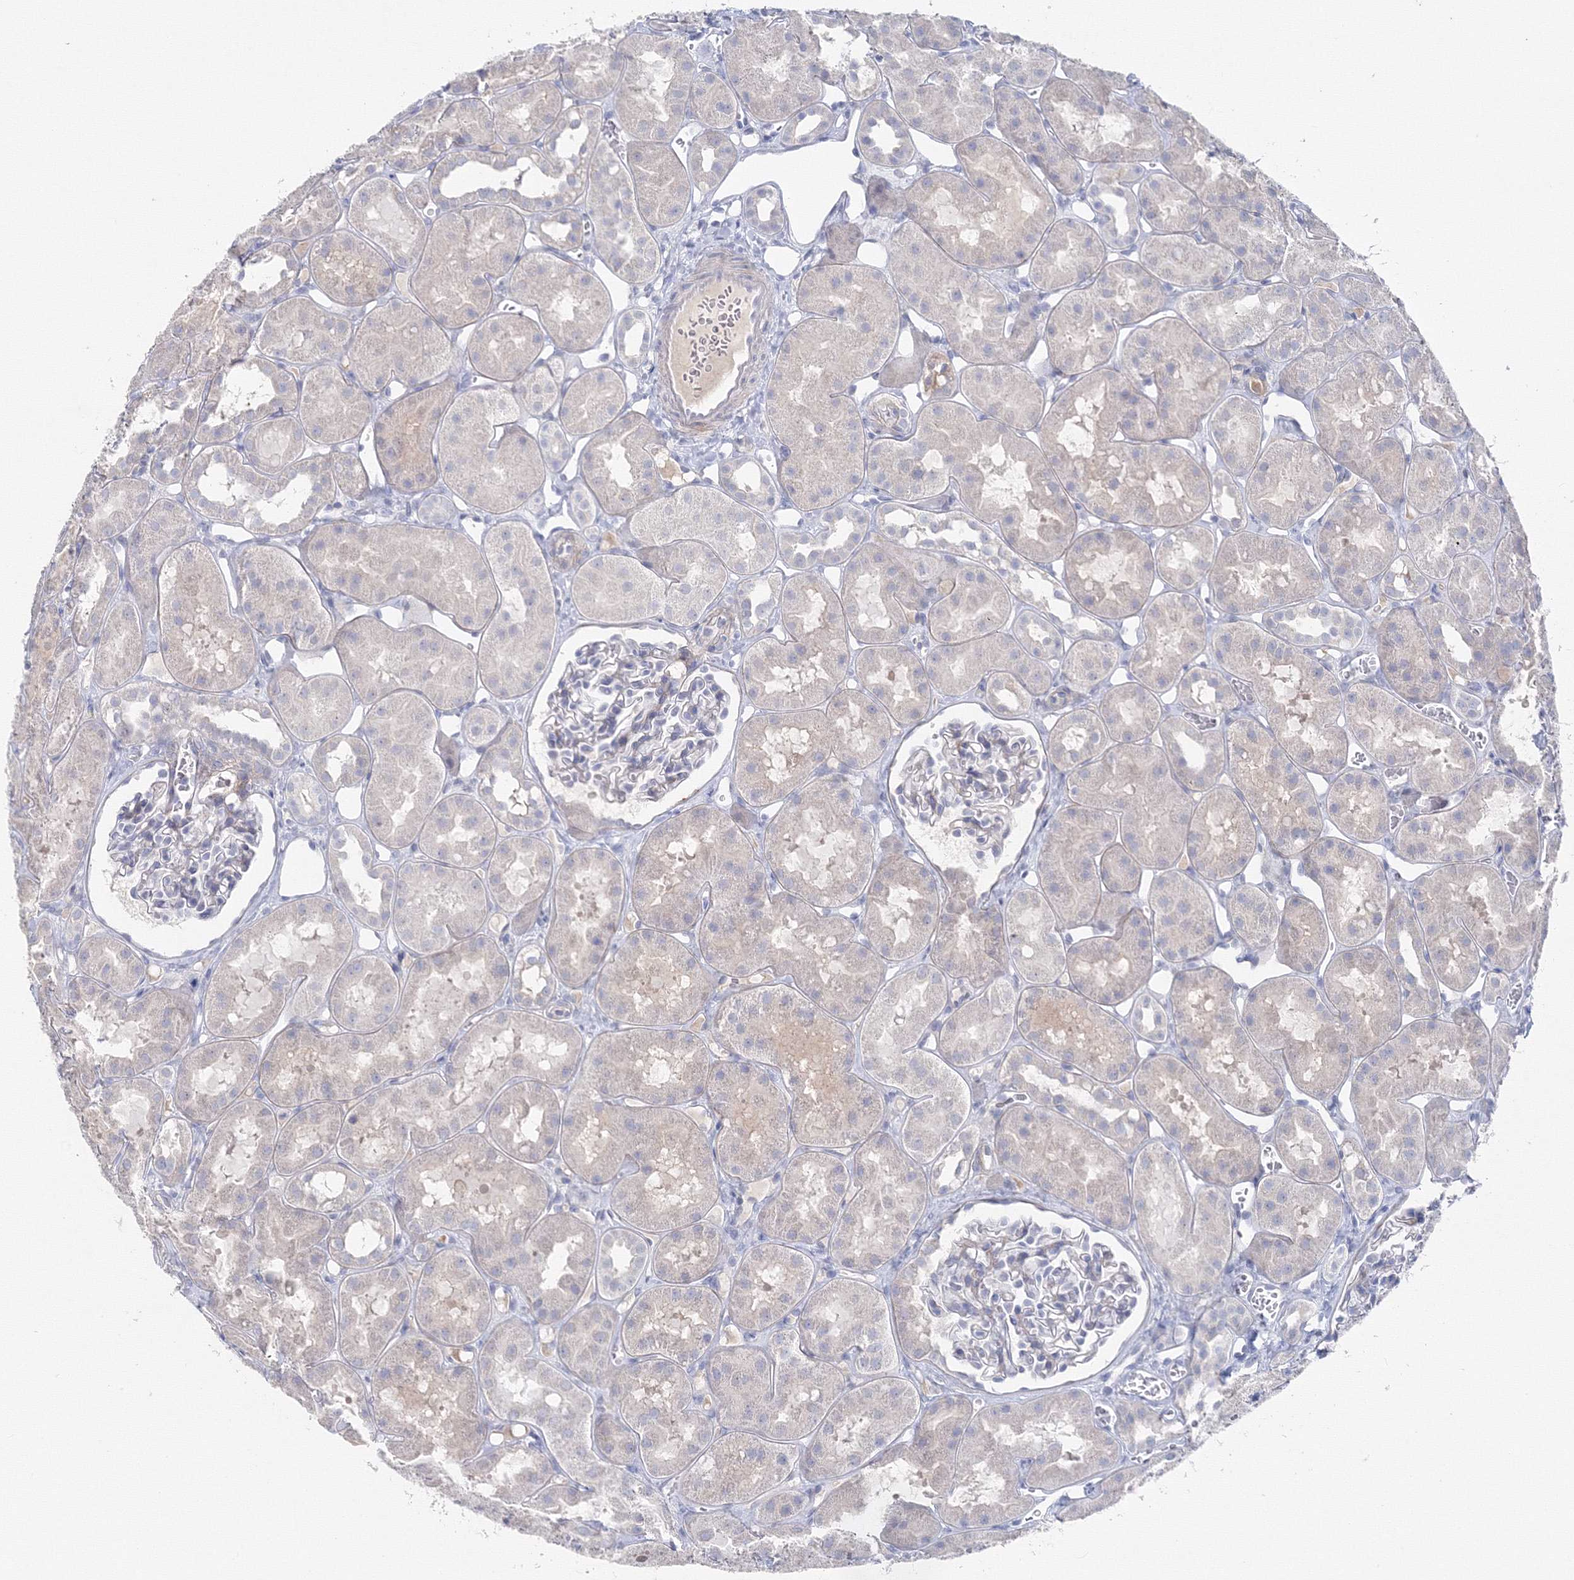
{"staining": {"intensity": "negative", "quantity": "none", "location": "none"}, "tissue": "kidney", "cell_type": "Cells in glomeruli", "image_type": "normal", "snomed": [{"axis": "morphology", "description": "Normal tissue, NOS"}, {"axis": "topography", "description": "Kidney"}], "caption": "A photomicrograph of kidney stained for a protein exhibits no brown staining in cells in glomeruli.", "gene": "GCKR", "patient": {"sex": "male", "age": 16}}